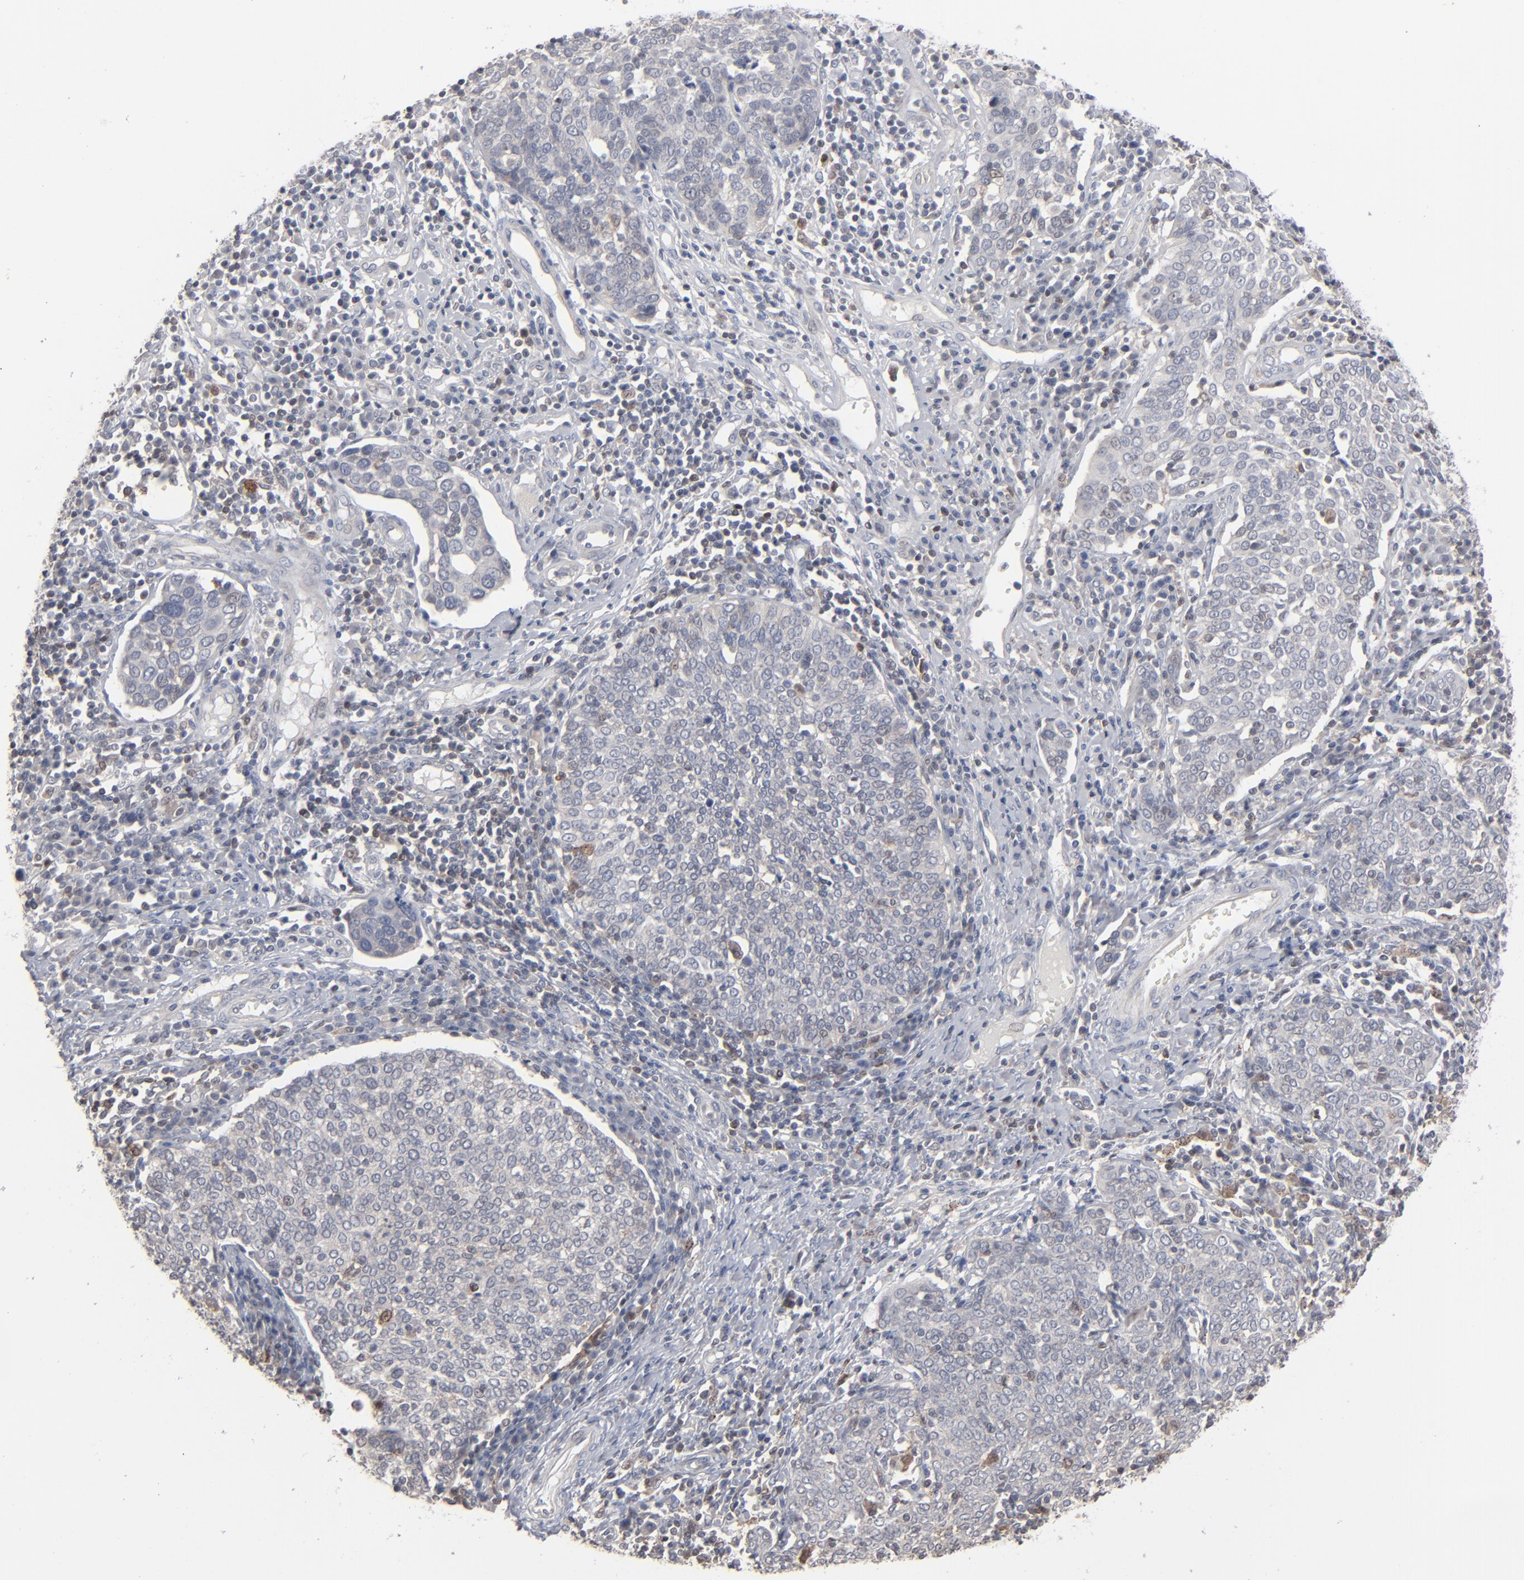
{"staining": {"intensity": "negative", "quantity": "none", "location": "none"}, "tissue": "cervical cancer", "cell_type": "Tumor cells", "image_type": "cancer", "snomed": [{"axis": "morphology", "description": "Squamous cell carcinoma, NOS"}, {"axis": "topography", "description": "Cervix"}], "caption": "Tumor cells show no significant positivity in cervical cancer (squamous cell carcinoma).", "gene": "STAT4", "patient": {"sex": "female", "age": 40}}